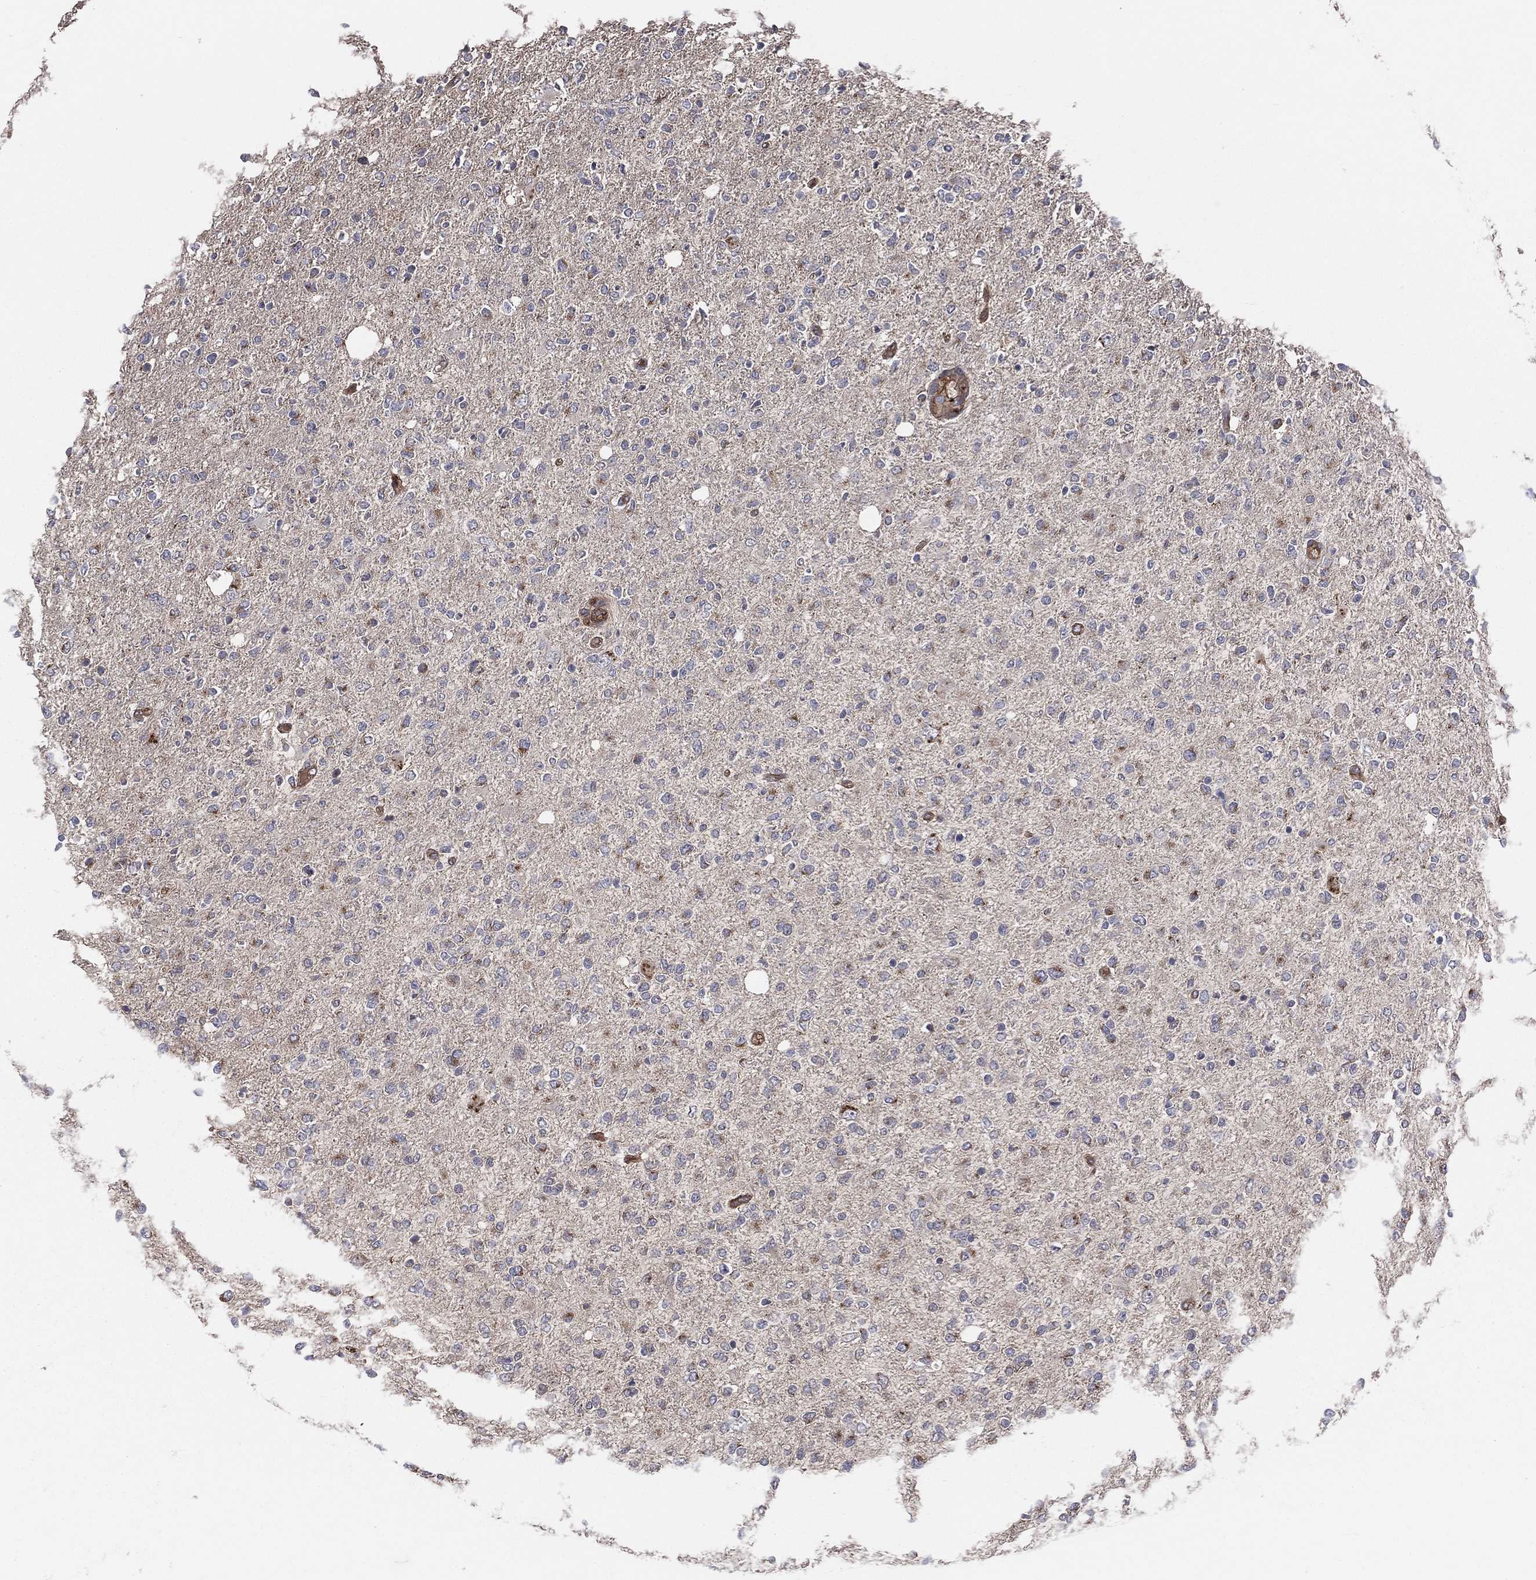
{"staining": {"intensity": "moderate", "quantity": "<25%", "location": "cytoplasmic/membranous"}, "tissue": "glioma", "cell_type": "Tumor cells", "image_type": "cancer", "snomed": [{"axis": "morphology", "description": "Glioma, malignant, High grade"}, {"axis": "topography", "description": "Cerebral cortex"}], "caption": "An immunohistochemistry image of tumor tissue is shown. Protein staining in brown shows moderate cytoplasmic/membranous positivity in malignant high-grade glioma within tumor cells.", "gene": "ENTPD1", "patient": {"sex": "male", "age": 70}}